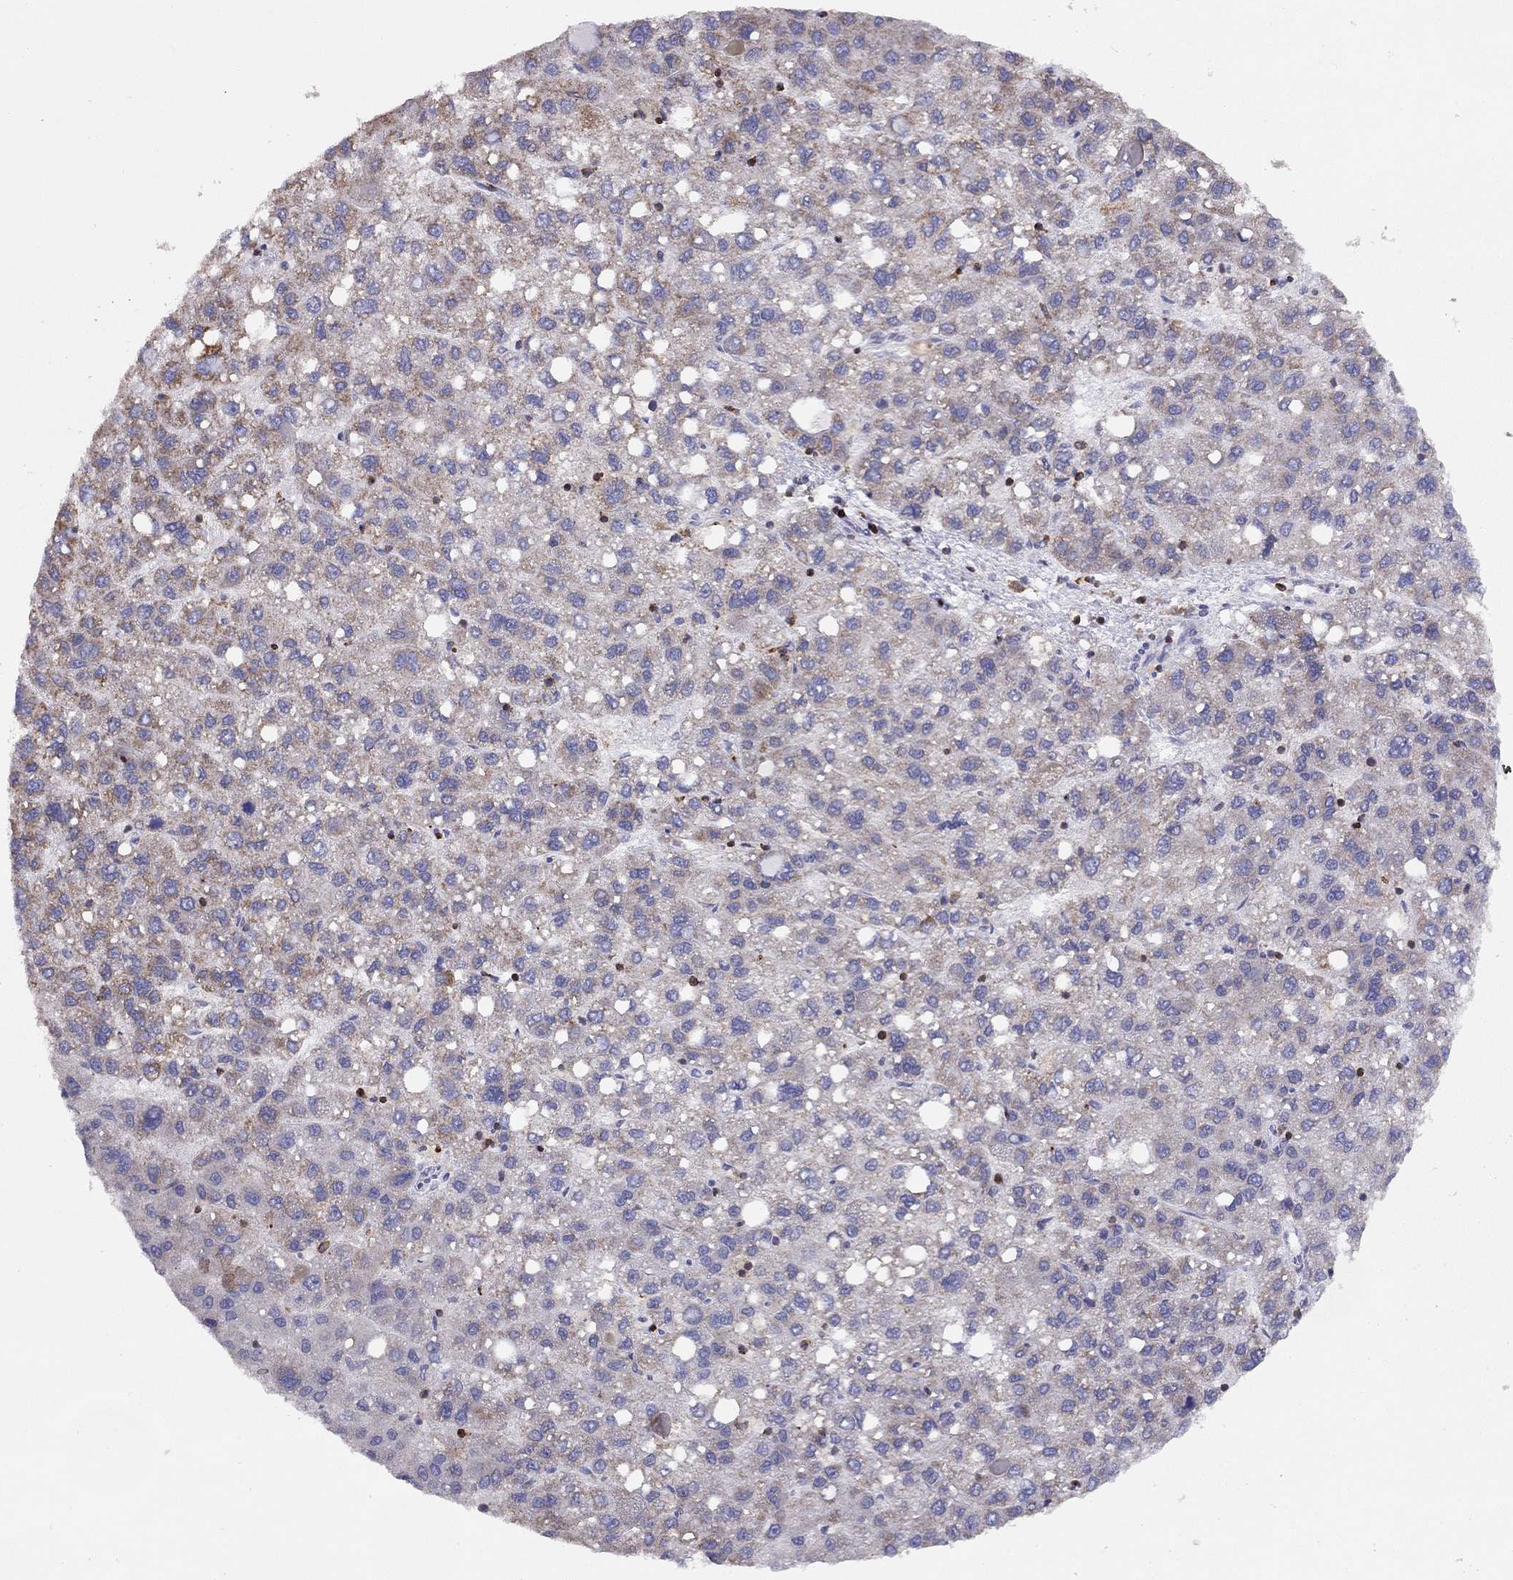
{"staining": {"intensity": "weak", "quantity": "<25%", "location": "cytoplasmic/membranous"}, "tissue": "liver cancer", "cell_type": "Tumor cells", "image_type": "cancer", "snomed": [{"axis": "morphology", "description": "Carcinoma, Hepatocellular, NOS"}, {"axis": "topography", "description": "Liver"}], "caption": "A photomicrograph of liver cancer stained for a protein reveals no brown staining in tumor cells.", "gene": "CITED1", "patient": {"sex": "female", "age": 82}}